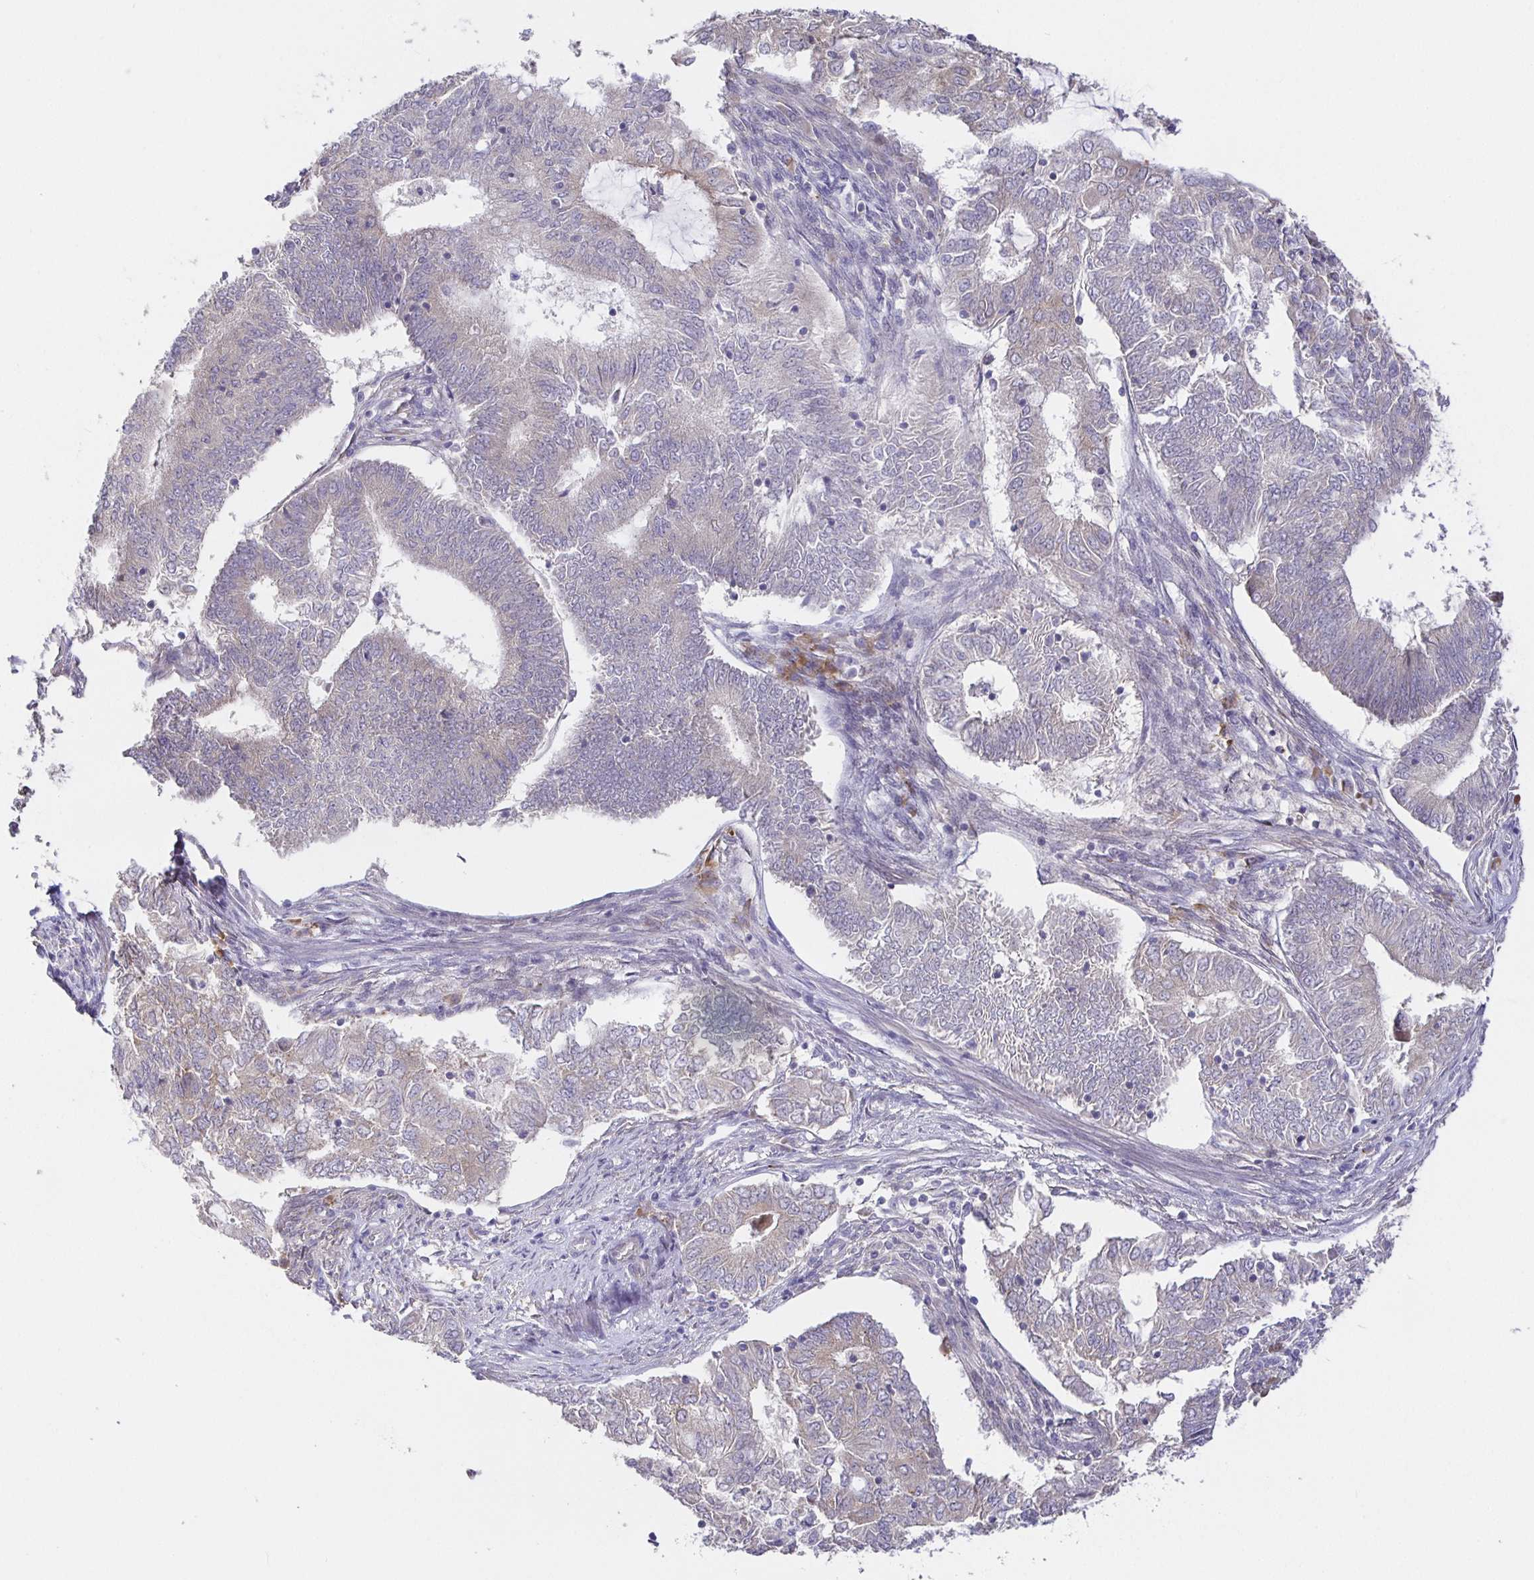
{"staining": {"intensity": "weak", "quantity": "25%-75%", "location": "cytoplasmic/membranous"}, "tissue": "endometrial cancer", "cell_type": "Tumor cells", "image_type": "cancer", "snomed": [{"axis": "morphology", "description": "Adenocarcinoma, NOS"}, {"axis": "topography", "description": "Endometrium"}], "caption": "IHC (DAB (3,3'-diaminobenzidine)) staining of endometrial adenocarcinoma demonstrates weak cytoplasmic/membranous protein staining in about 25%-75% of tumor cells.", "gene": "ZDHHC11", "patient": {"sex": "female", "age": 62}}